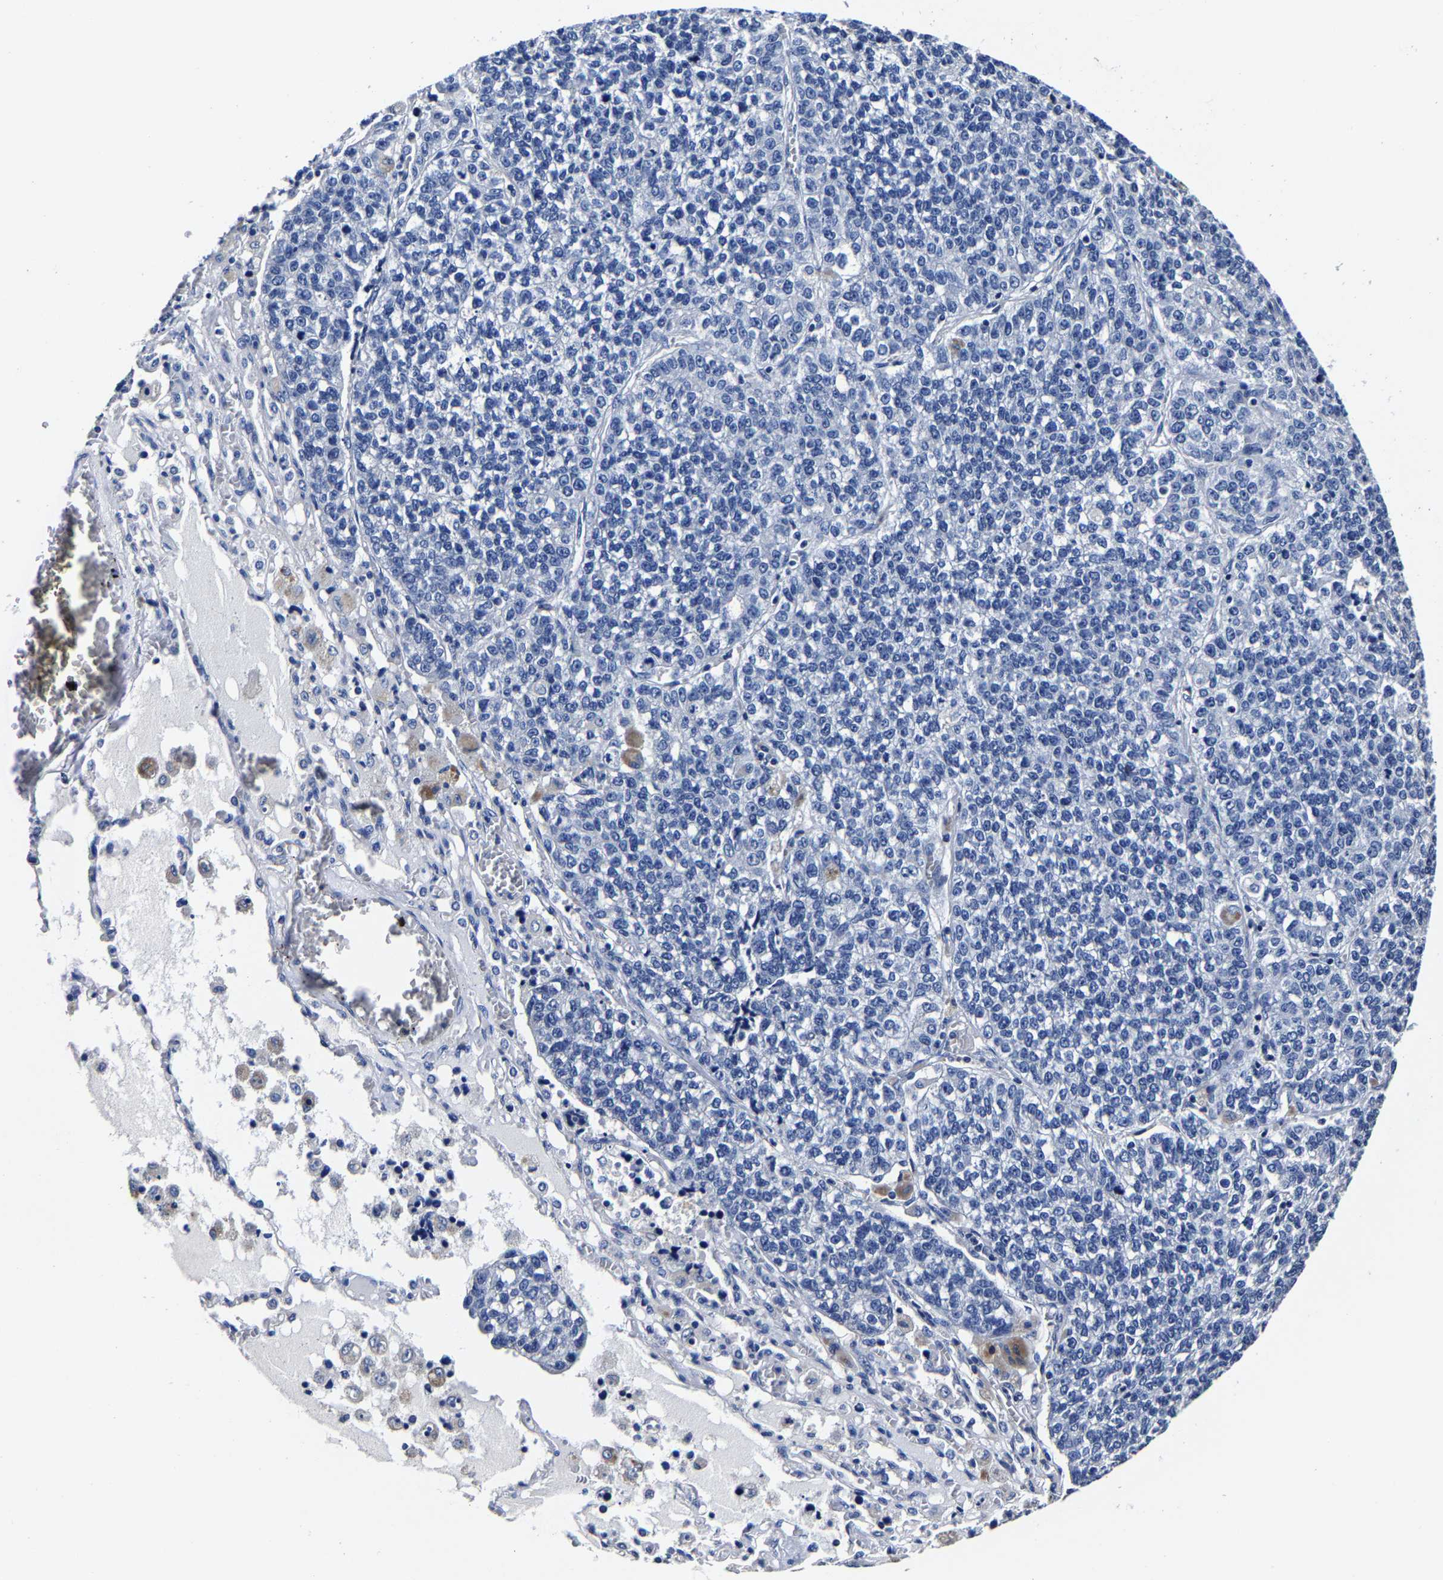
{"staining": {"intensity": "negative", "quantity": "none", "location": "none"}, "tissue": "lung cancer", "cell_type": "Tumor cells", "image_type": "cancer", "snomed": [{"axis": "morphology", "description": "Adenocarcinoma, NOS"}, {"axis": "topography", "description": "Lung"}], "caption": "IHC micrograph of neoplastic tissue: adenocarcinoma (lung) stained with DAB exhibits no significant protein expression in tumor cells.", "gene": "AKAP4", "patient": {"sex": "male", "age": 49}}